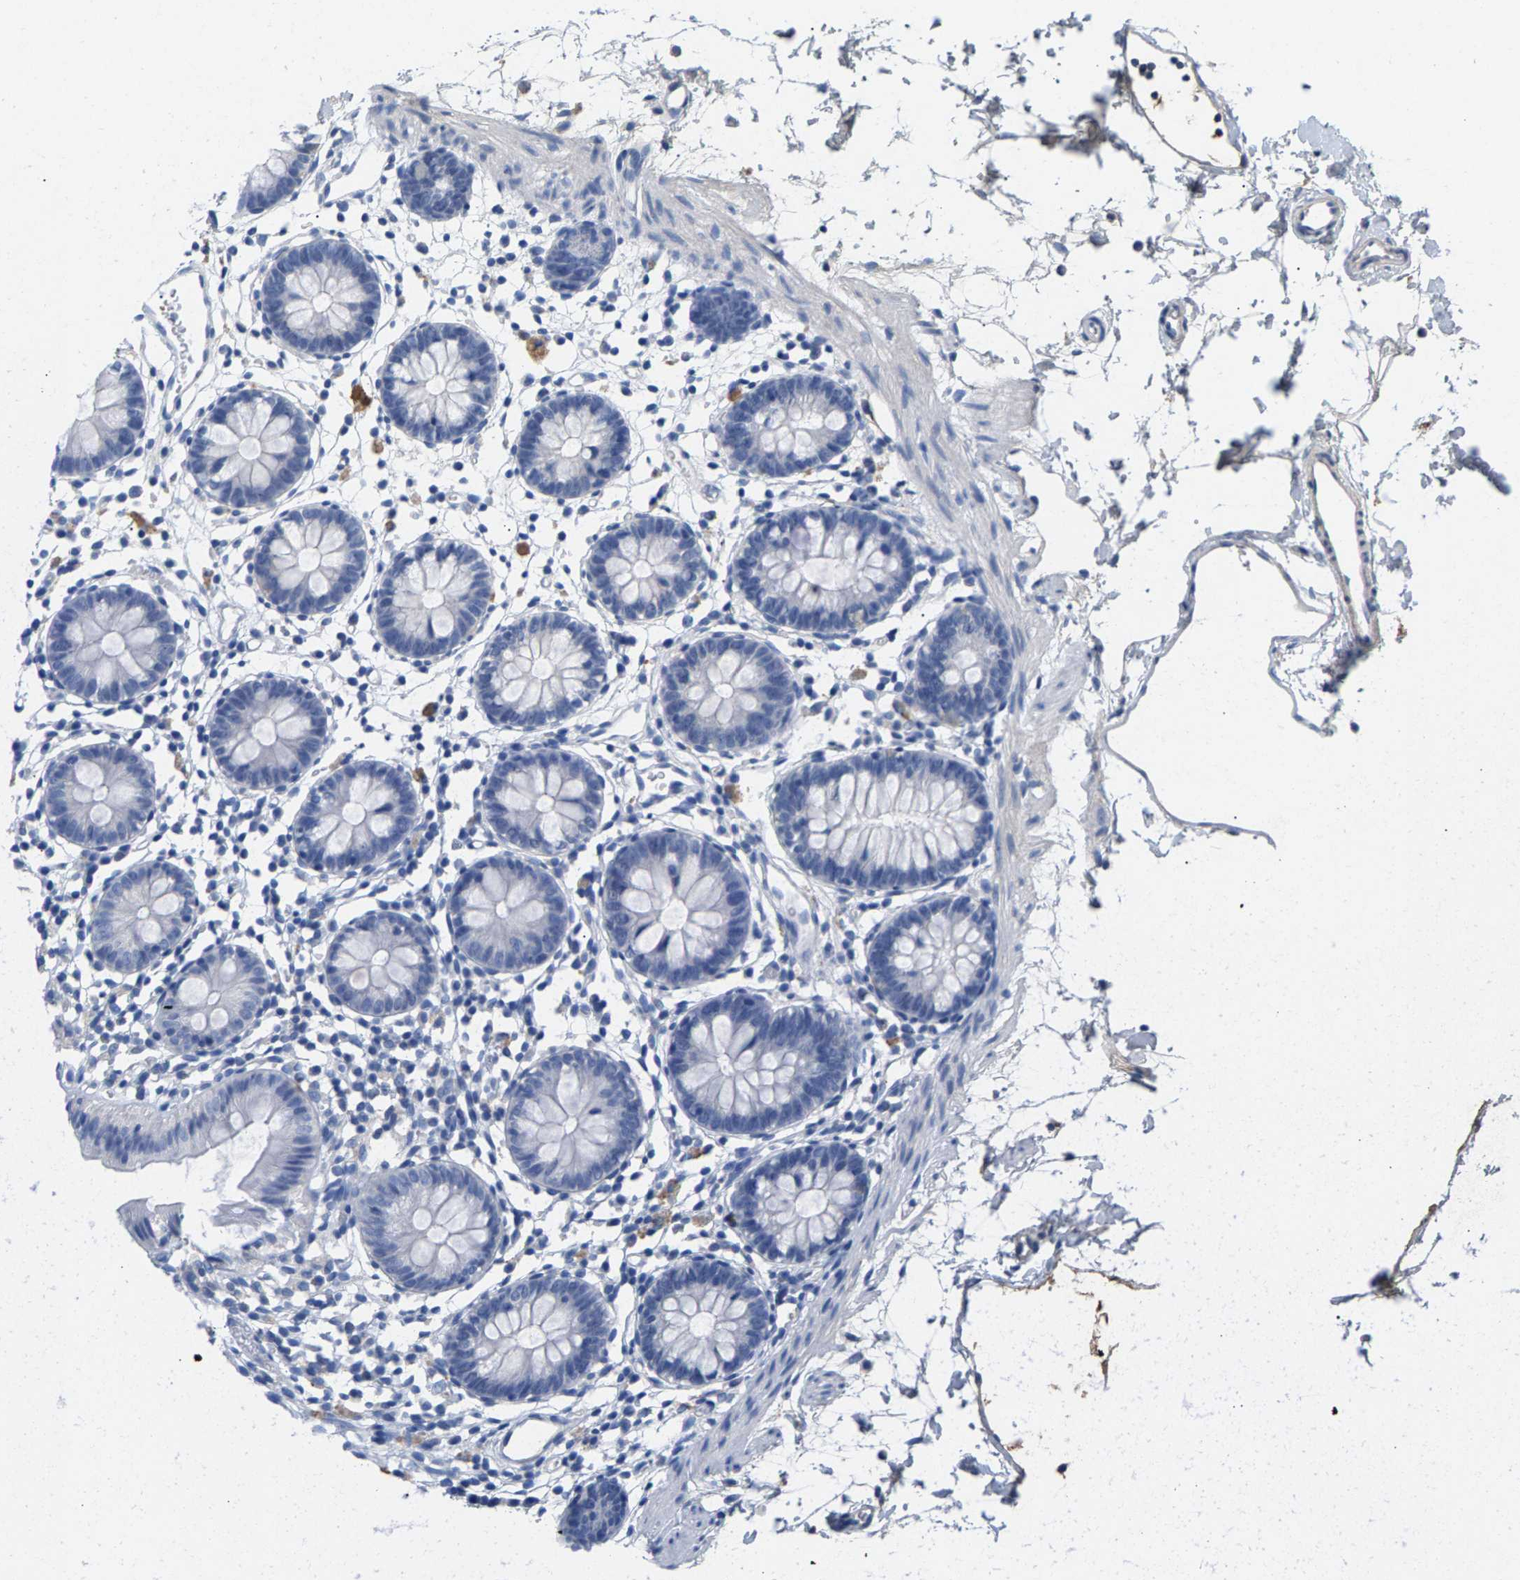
{"staining": {"intensity": "negative", "quantity": "none", "location": "none"}, "tissue": "colon", "cell_type": "Endothelial cells", "image_type": "normal", "snomed": [{"axis": "morphology", "description": "Normal tissue, NOS"}, {"axis": "topography", "description": "Colon"}], "caption": "Colon was stained to show a protein in brown. There is no significant expression in endothelial cells. (Immunohistochemistry, brightfield microscopy, high magnification).", "gene": "APOH", "patient": {"sex": "male", "age": 14}}